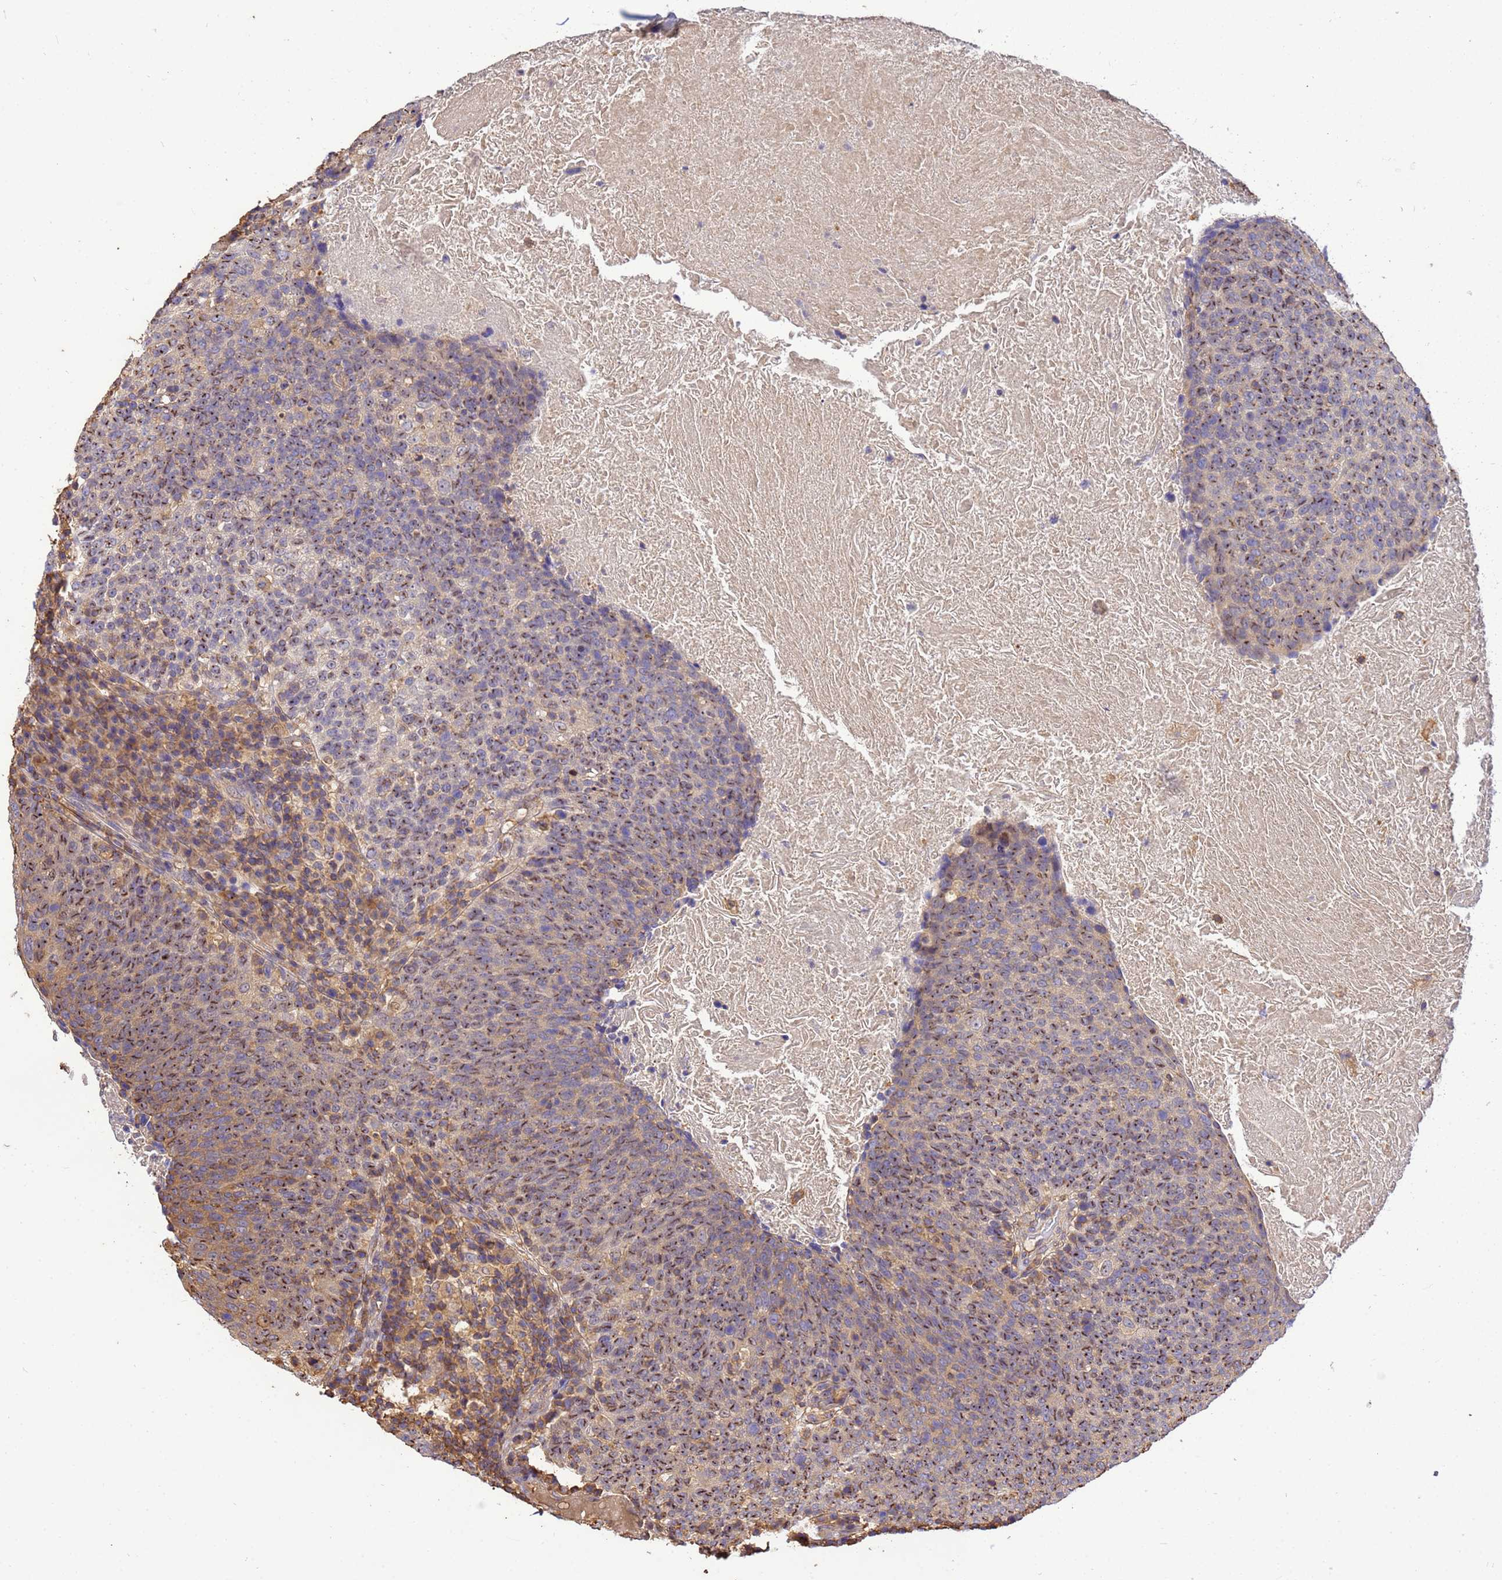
{"staining": {"intensity": "moderate", "quantity": "25%-75%", "location": "cytoplasmic/membranous"}, "tissue": "head and neck cancer", "cell_type": "Tumor cells", "image_type": "cancer", "snomed": [{"axis": "morphology", "description": "Squamous cell carcinoma, NOS"}, {"axis": "morphology", "description": "Squamous cell carcinoma, metastatic, NOS"}, {"axis": "topography", "description": "Lymph node"}, {"axis": "topography", "description": "Head-Neck"}], "caption": "Head and neck squamous cell carcinoma stained with a brown dye reveals moderate cytoplasmic/membranous positive staining in about 25%-75% of tumor cells.", "gene": "WDR64", "patient": {"sex": "male", "age": 62}}